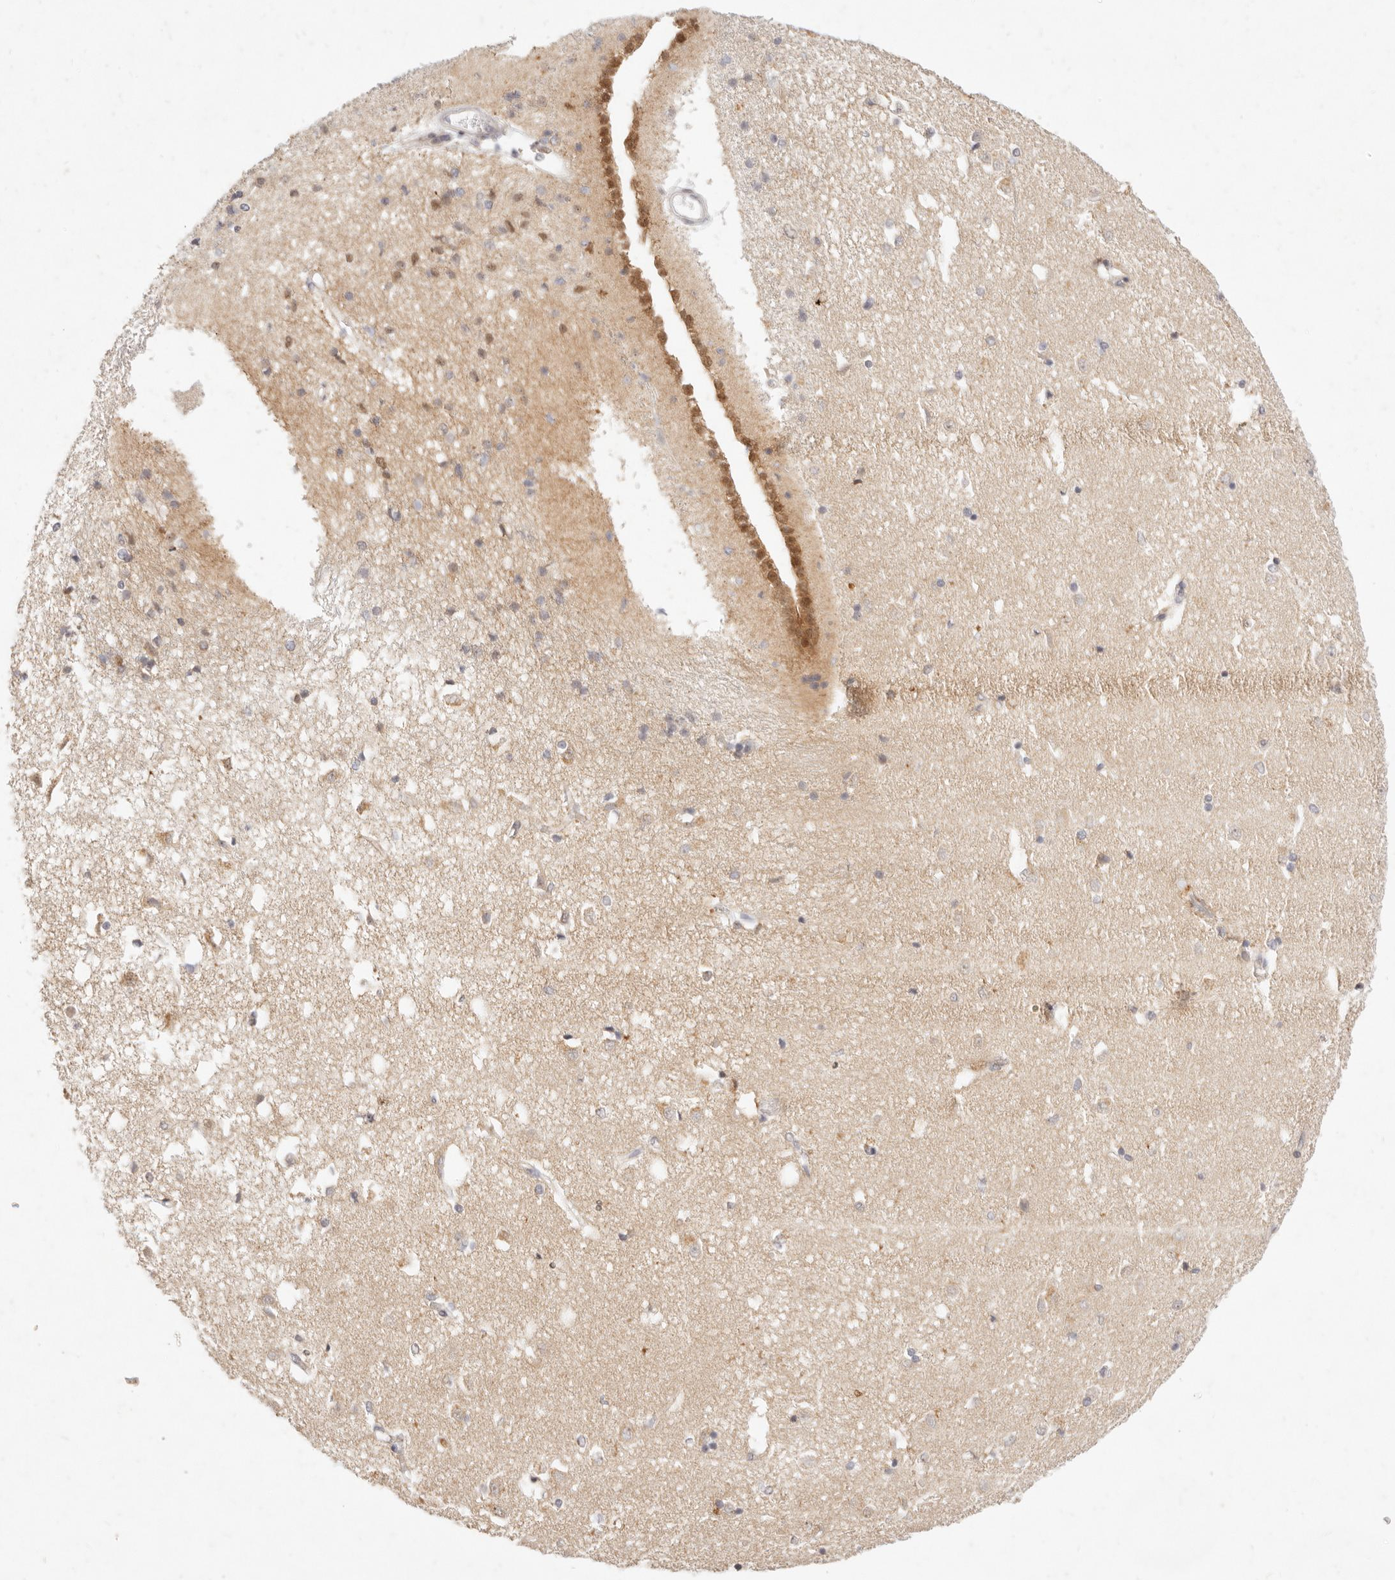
{"staining": {"intensity": "moderate", "quantity": "<25%", "location": "cytoplasmic/membranous,nuclear"}, "tissue": "caudate", "cell_type": "Glial cells", "image_type": "normal", "snomed": [{"axis": "morphology", "description": "Normal tissue, NOS"}, {"axis": "topography", "description": "Lateral ventricle wall"}], "caption": "Caudate stained with immunohistochemistry (IHC) exhibits moderate cytoplasmic/membranous,nuclear positivity in about <25% of glial cells. (Brightfield microscopy of DAB IHC at high magnification).", "gene": "ASCL3", "patient": {"sex": "male", "age": 45}}